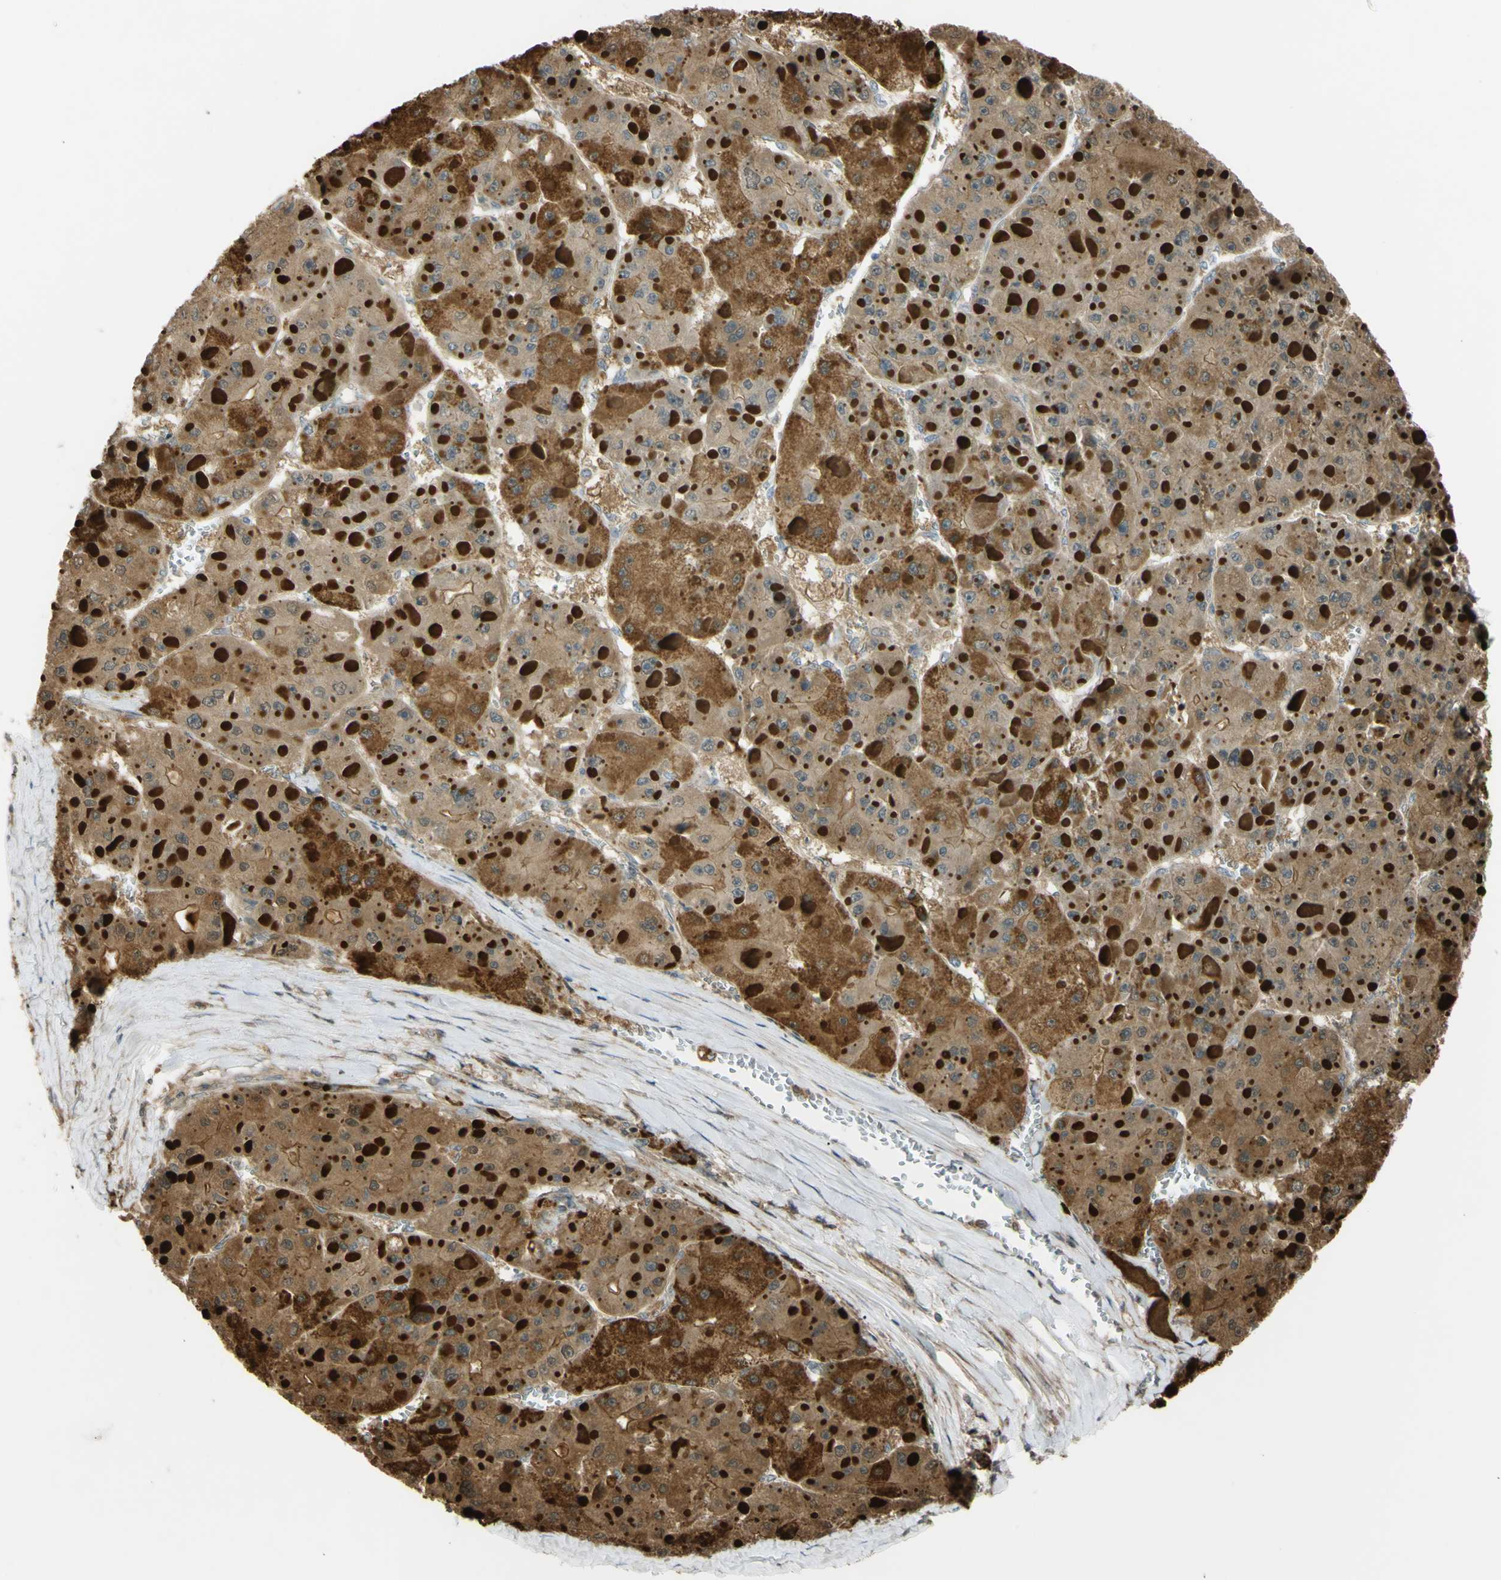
{"staining": {"intensity": "moderate", "quantity": ">75%", "location": "cytoplasmic/membranous"}, "tissue": "liver cancer", "cell_type": "Tumor cells", "image_type": "cancer", "snomed": [{"axis": "morphology", "description": "Carcinoma, Hepatocellular, NOS"}, {"axis": "topography", "description": "Liver"}], "caption": "Liver cancer was stained to show a protein in brown. There is medium levels of moderate cytoplasmic/membranous positivity in approximately >75% of tumor cells.", "gene": "FLII", "patient": {"sex": "female", "age": 73}}